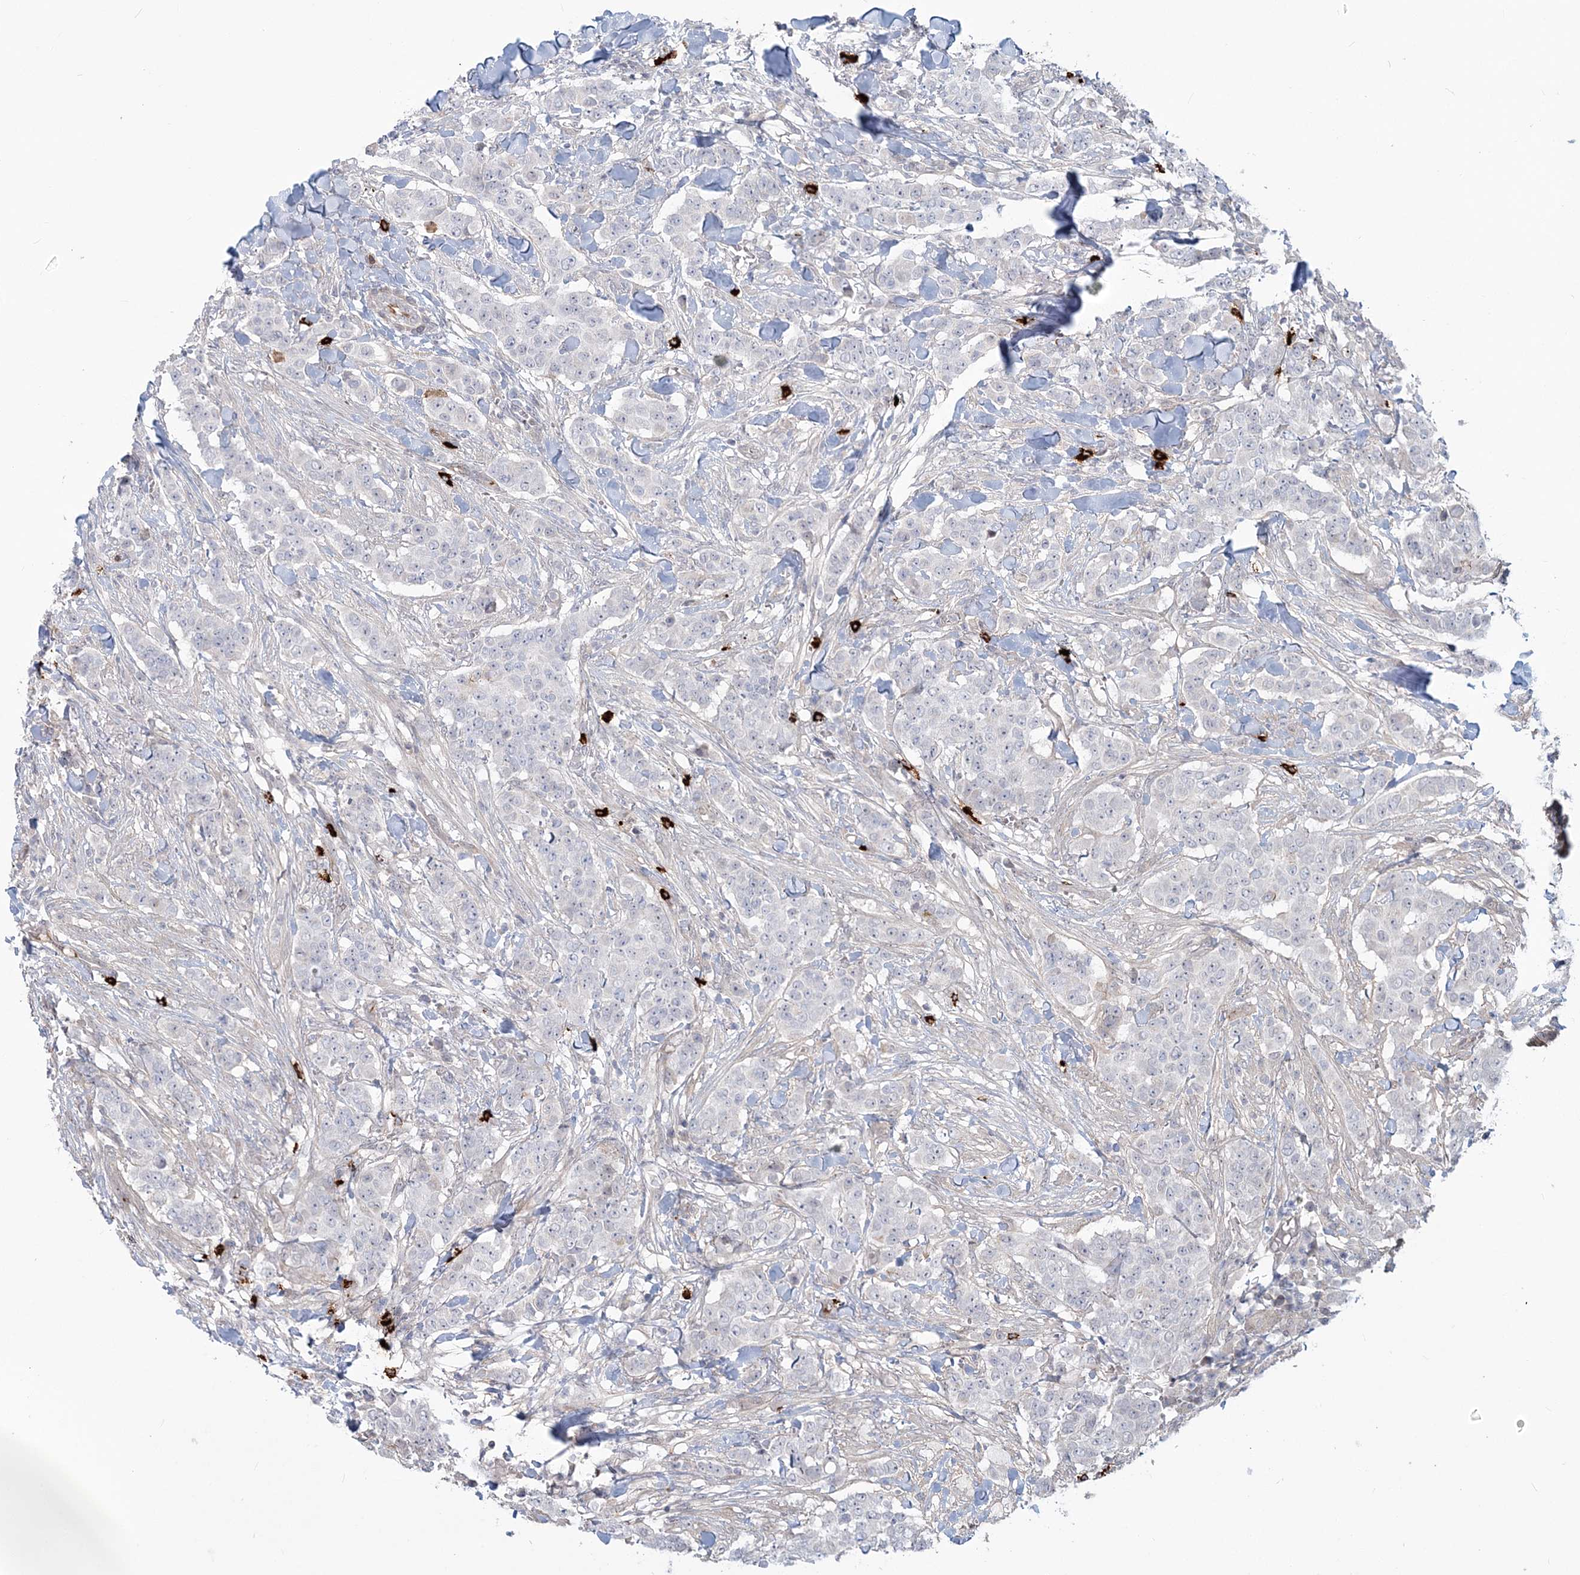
{"staining": {"intensity": "negative", "quantity": "none", "location": "none"}, "tissue": "breast cancer", "cell_type": "Tumor cells", "image_type": "cancer", "snomed": [{"axis": "morphology", "description": "Duct carcinoma"}, {"axis": "topography", "description": "Breast"}], "caption": "The image displays no significant expression in tumor cells of breast cancer.", "gene": "SH3PXD2A", "patient": {"sex": "female", "age": 40}}